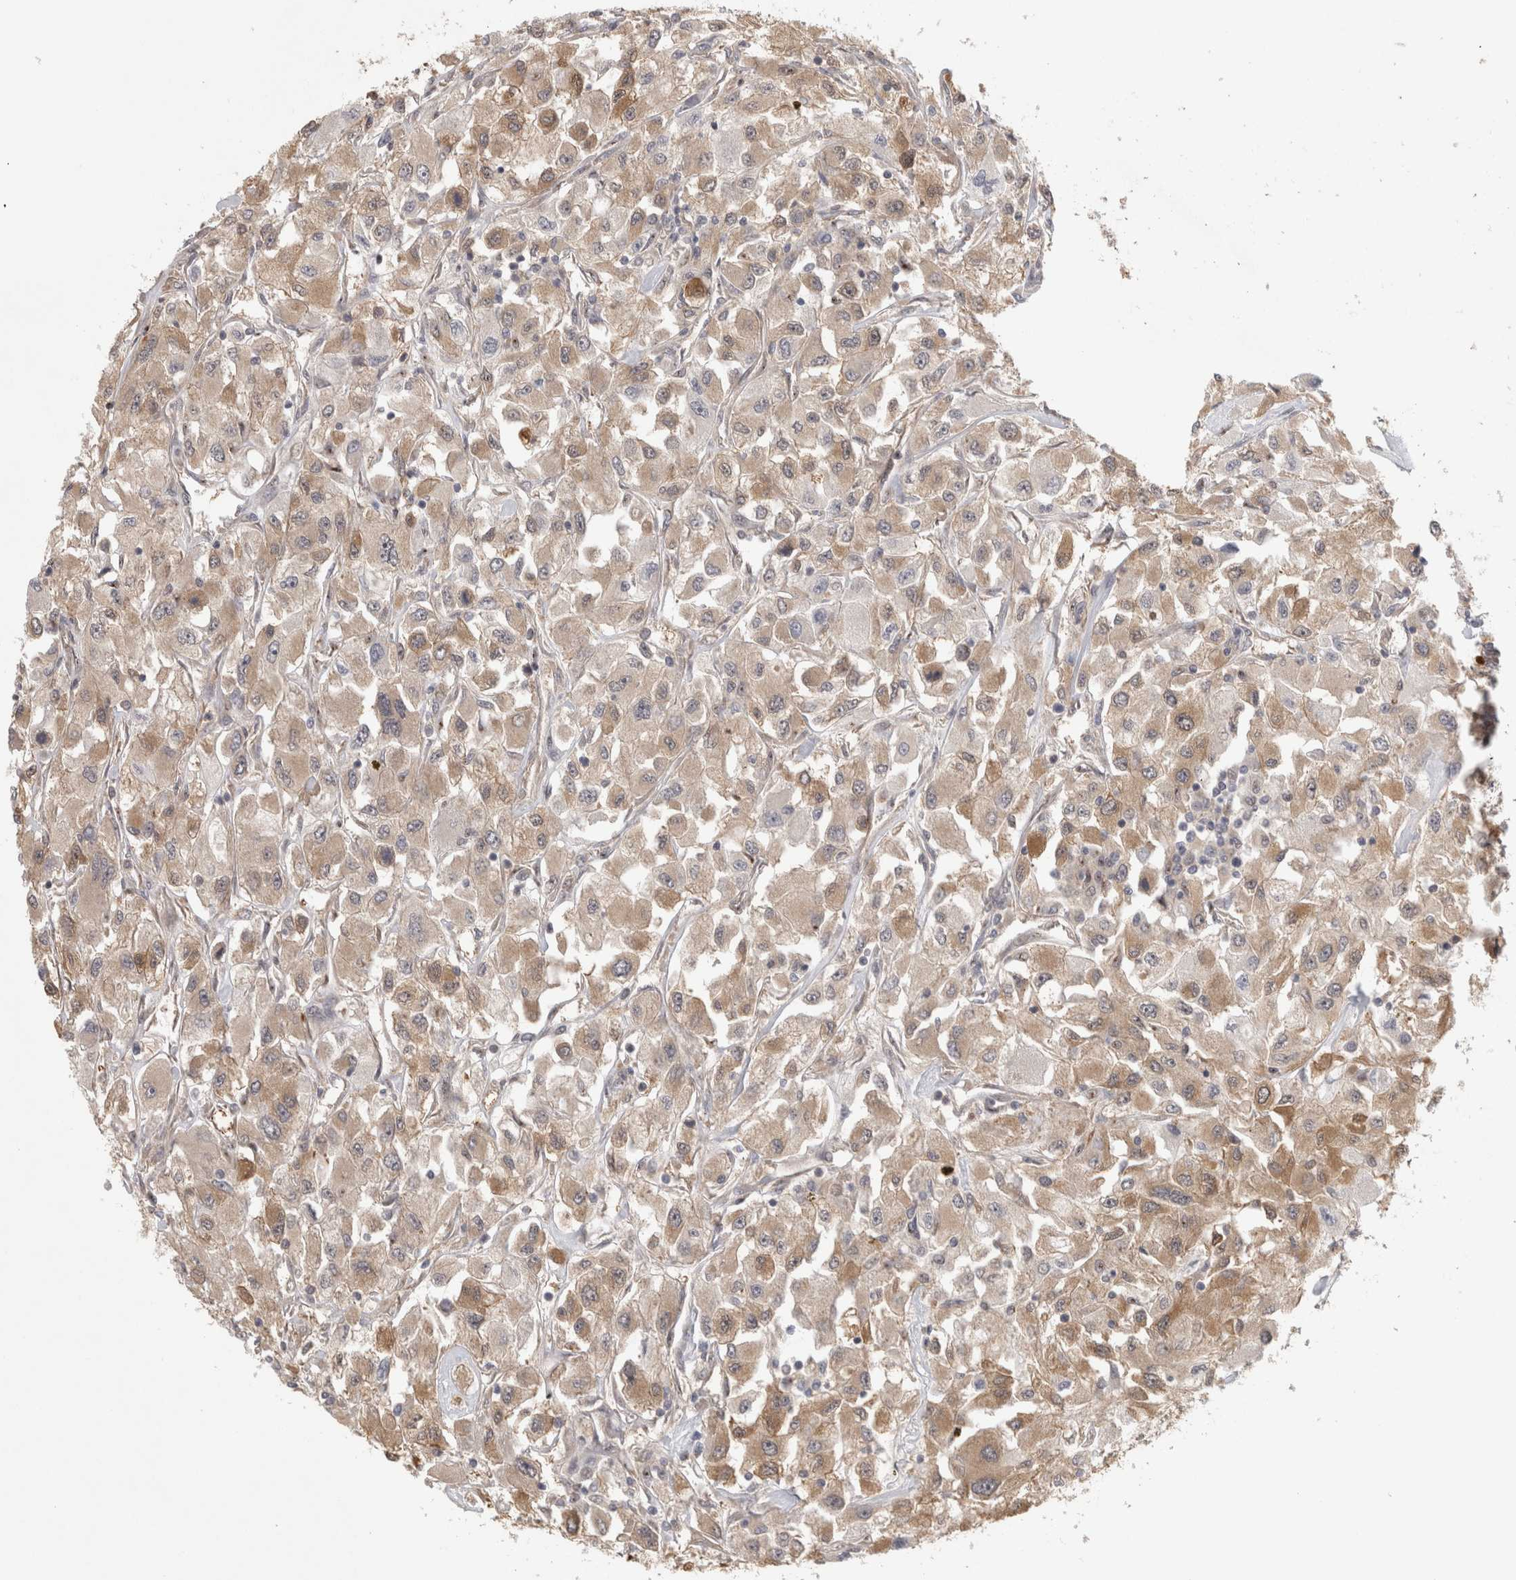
{"staining": {"intensity": "weak", "quantity": ">75%", "location": "cytoplasmic/membranous"}, "tissue": "renal cancer", "cell_type": "Tumor cells", "image_type": "cancer", "snomed": [{"axis": "morphology", "description": "Adenocarcinoma, NOS"}, {"axis": "topography", "description": "Kidney"}], "caption": "Protein staining of adenocarcinoma (renal) tissue demonstrates weak cytoplasmic/membranous positivity in about >75% of tumor cells. Using DAB (brown) and hematoxylin (blue) stains, captured at high magnification using brightfield microscopy.", "gene": "PIGP", "patient": {"sex": "female", "age": 52}}